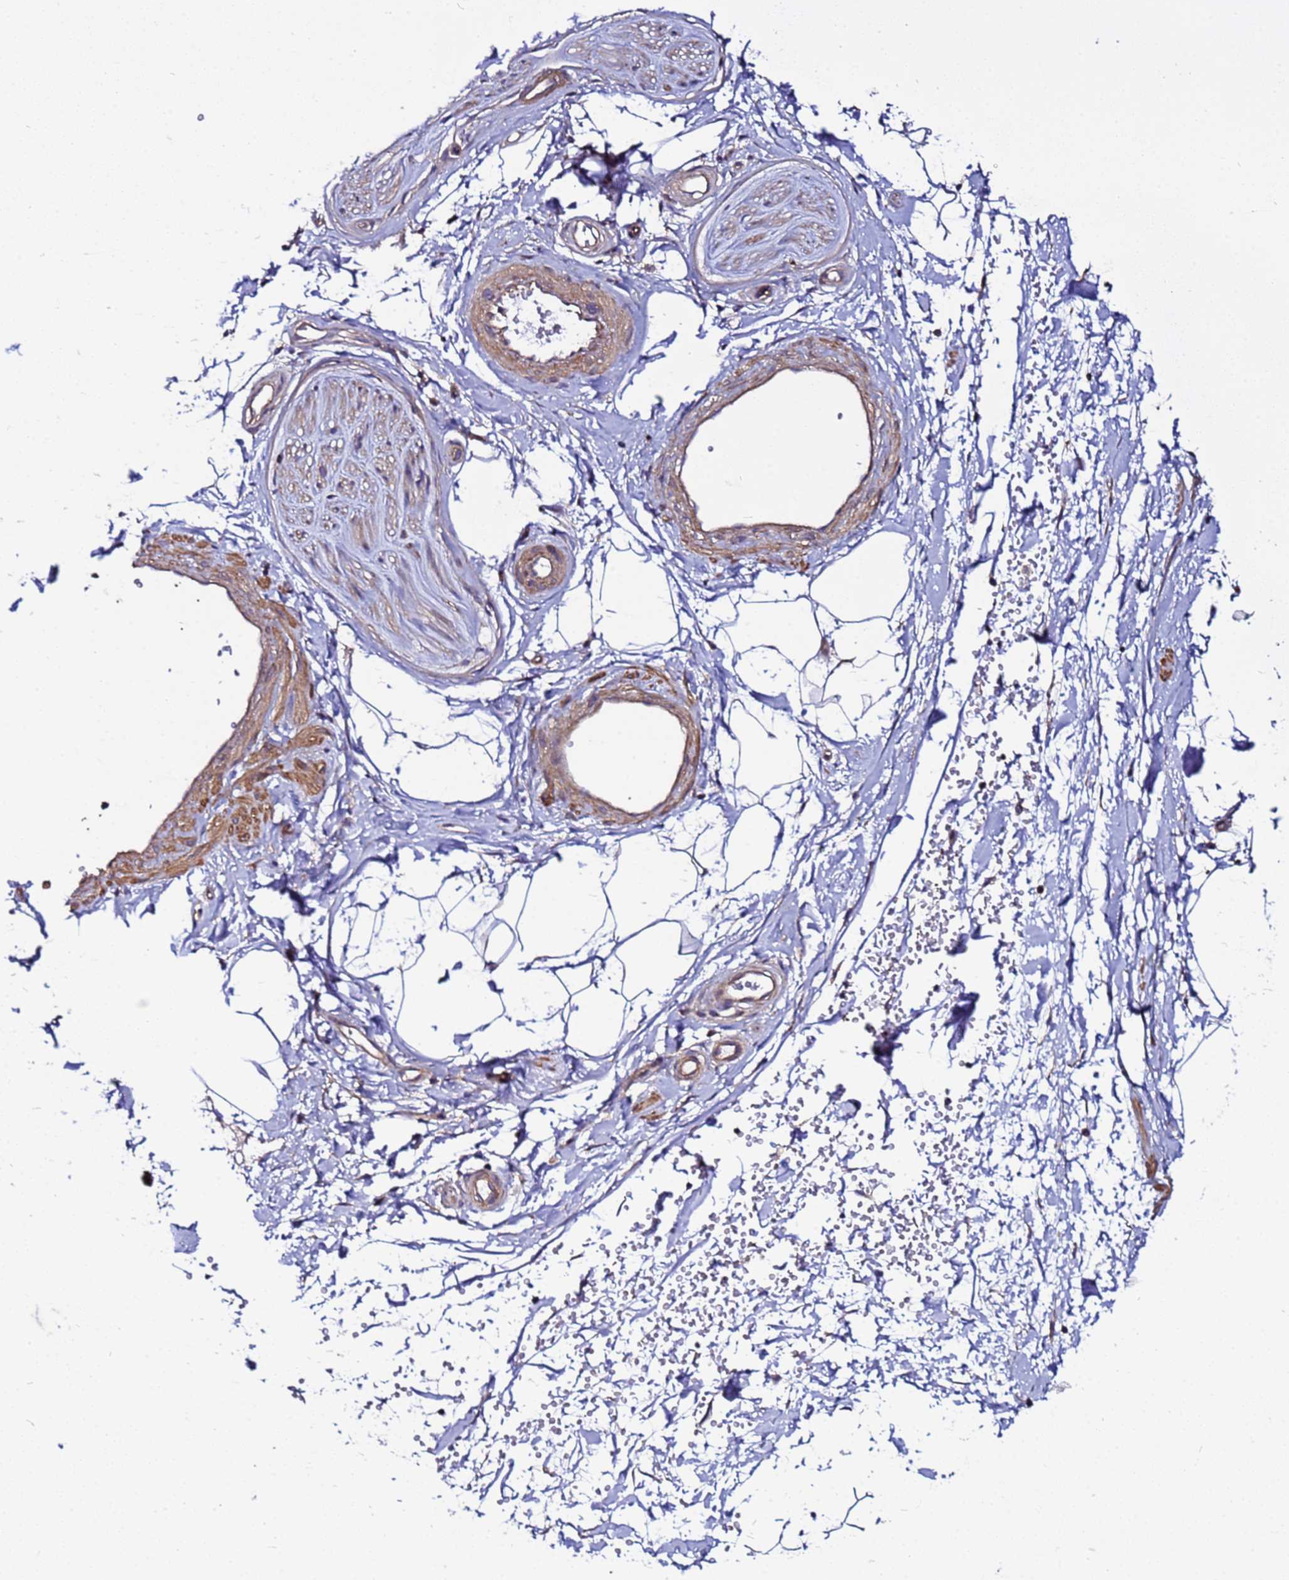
{"staining": {"intensity": "negative", "quantity": "none", "location": "none"}, "tissue": "adipose tissue", "cell_type": "Adipocytes", "image_type": "normal", "snomed": [{"axis": "morphology", "description": "Normal tissue, NOS"}, {"axis": "topography", "description": "Soft tissue"}, {"axis": "topography", "description": "Adipose tissue"}, {"axis": "topography", "description": "Vascular tissue"}, {"axis": "topography", "description": "Peripheral nerve tissue"}], "caption": "High magnification brightfield microscopy of normal adipose tissue stained with DAB (3,3'-diaminobenzidine) (brown) and counterstained with hematoxylin (blue): adipocytes show no significant expression. Brightfield microscopy of immunohistochemistry (IHC) stained with DAB (3,3'-diaminobenzidine) (brown) and hematoxylin (blue), captured at high magnification.", "gene": "STK38L", "patient": {"sex": "male", "age": 74}}